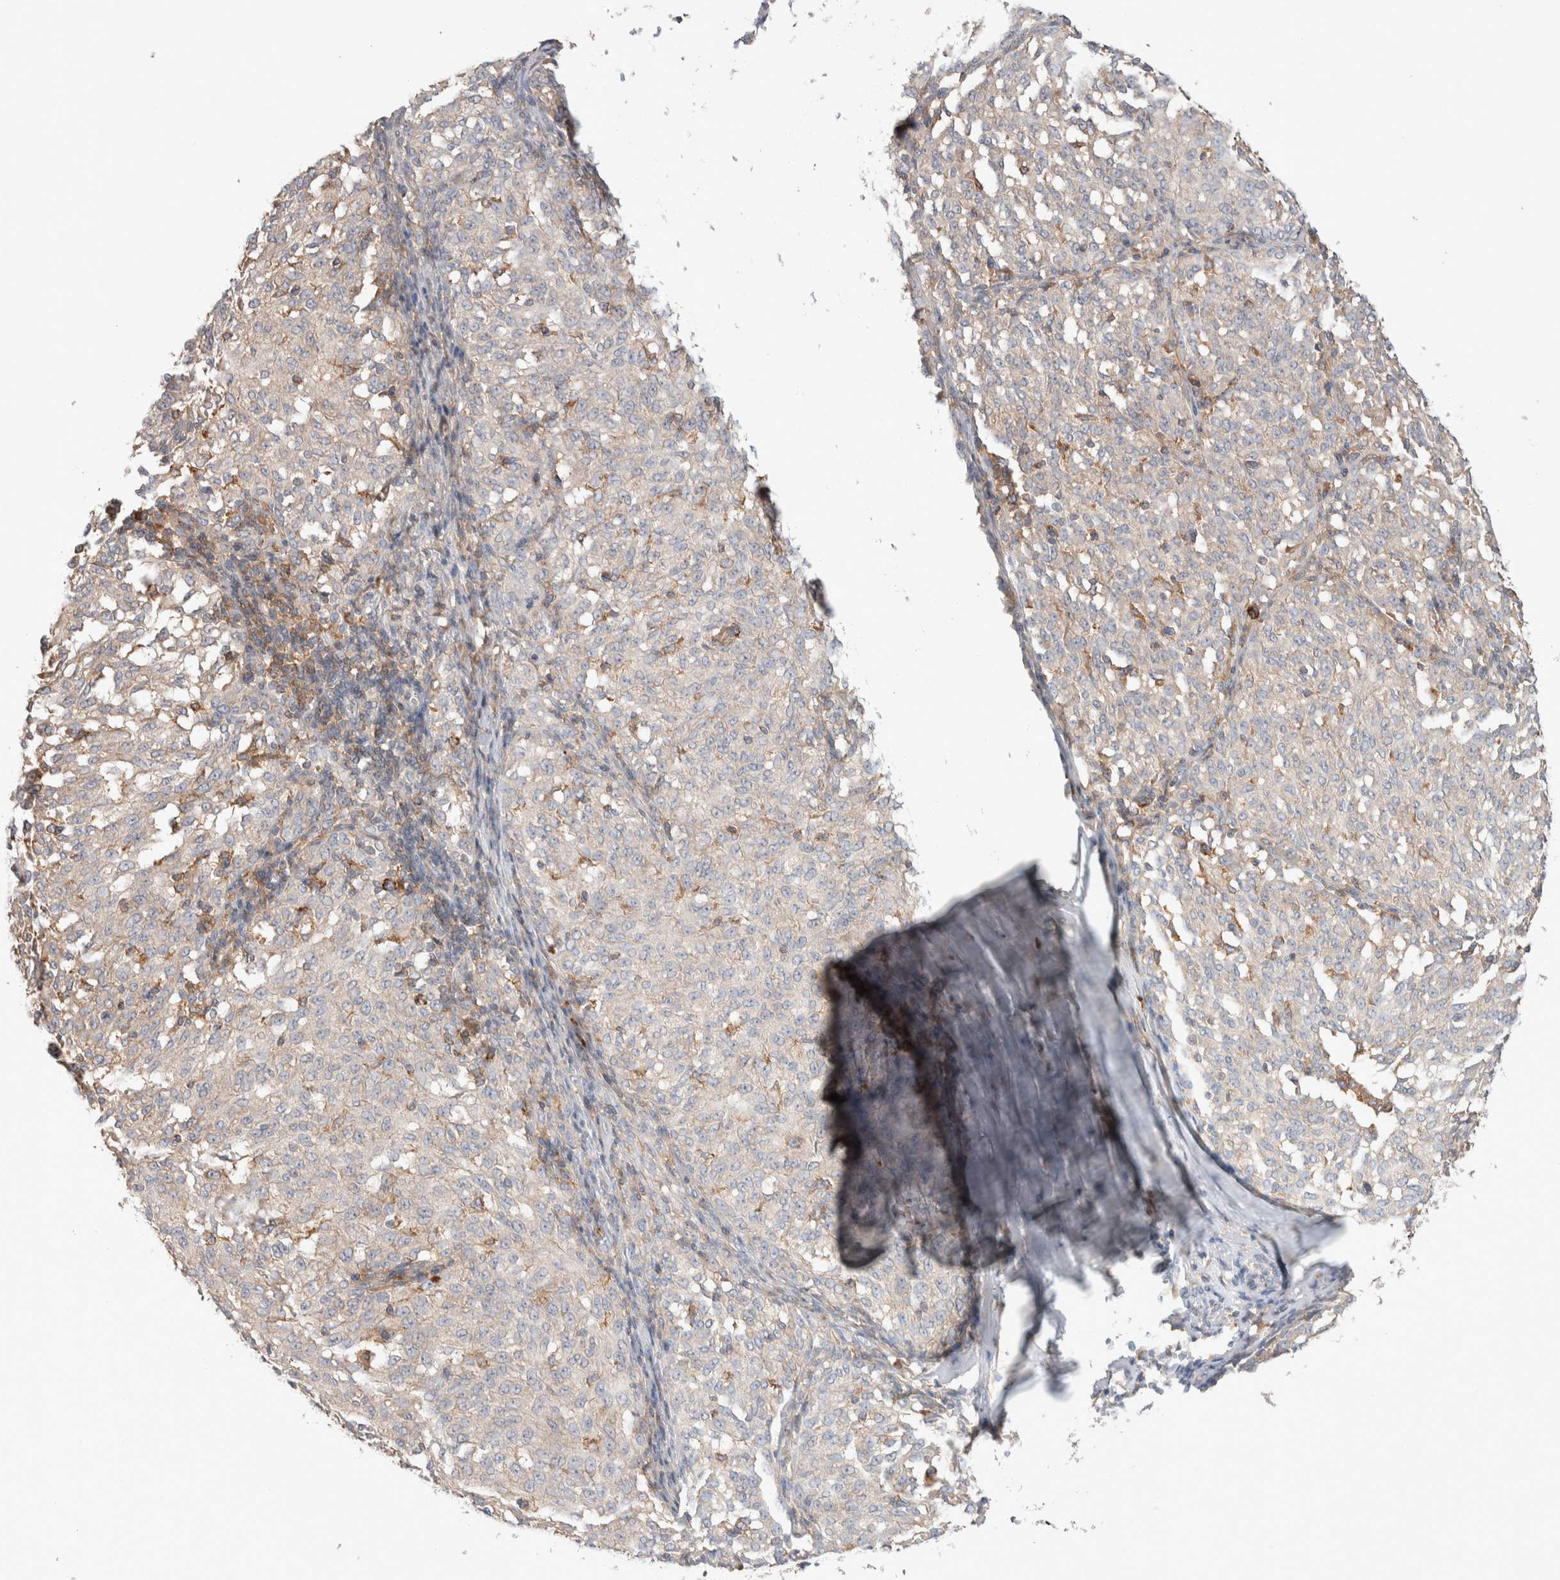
{"staining": {"intensity": "negative", "quantity": "none", "location": "none"}, "tissue": "melanoma", "cell_type": "Tumor cells", "image_type": "cancer", "snomed": [{"axis": "morphology", "description": "Malignant melanoma, NOS"}, {"axis": "topography", "description": "Skin"}], "caption": "Tumor cells are negative for brown protein staining in malignant melanoma.", "gene": "DEPTOR", "patient": {"sex": "female", "age": 72}}